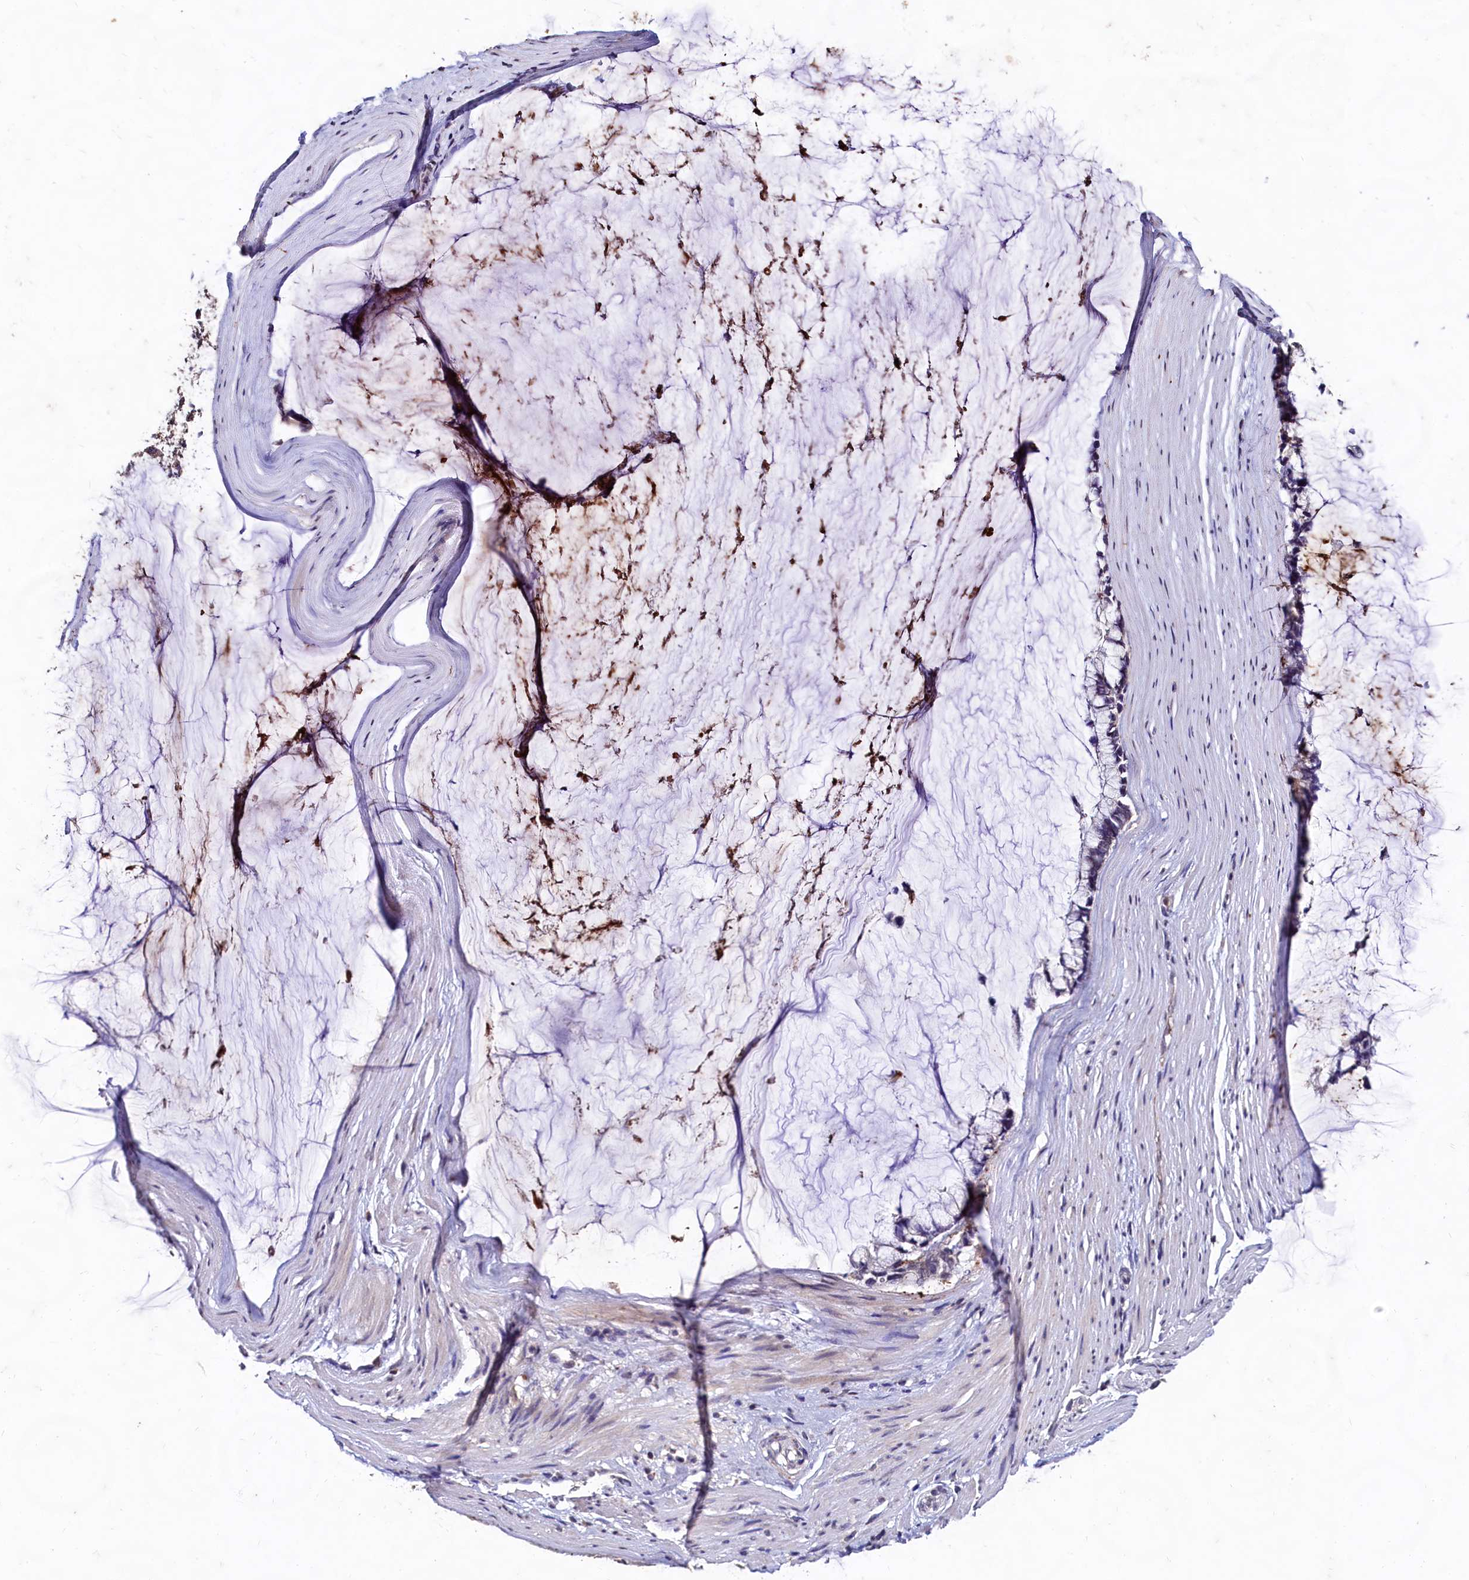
{"staining": {"intensity": "moderate", "quantity": "<25%", "location": "cytoplasmic/membranous"}, "tissue": "ovarian cancer", "cell_type": "Tumor cells", "image_type": "cancer", "snomed": [{"axis": "morphology", "description": "Cystadenocarcinoma, mucinous, NOS"}, {"axis": "topography", "description": "Ovary"}], "caption": "An image of ovarian mucinous cystadenocarcinoma stained for a protein demonstrates moderate cytoplasmic/membranous brown staining in tumor cells.", "gene": "CSTPP1", "patient": {"sex": "female", "age": 39}}